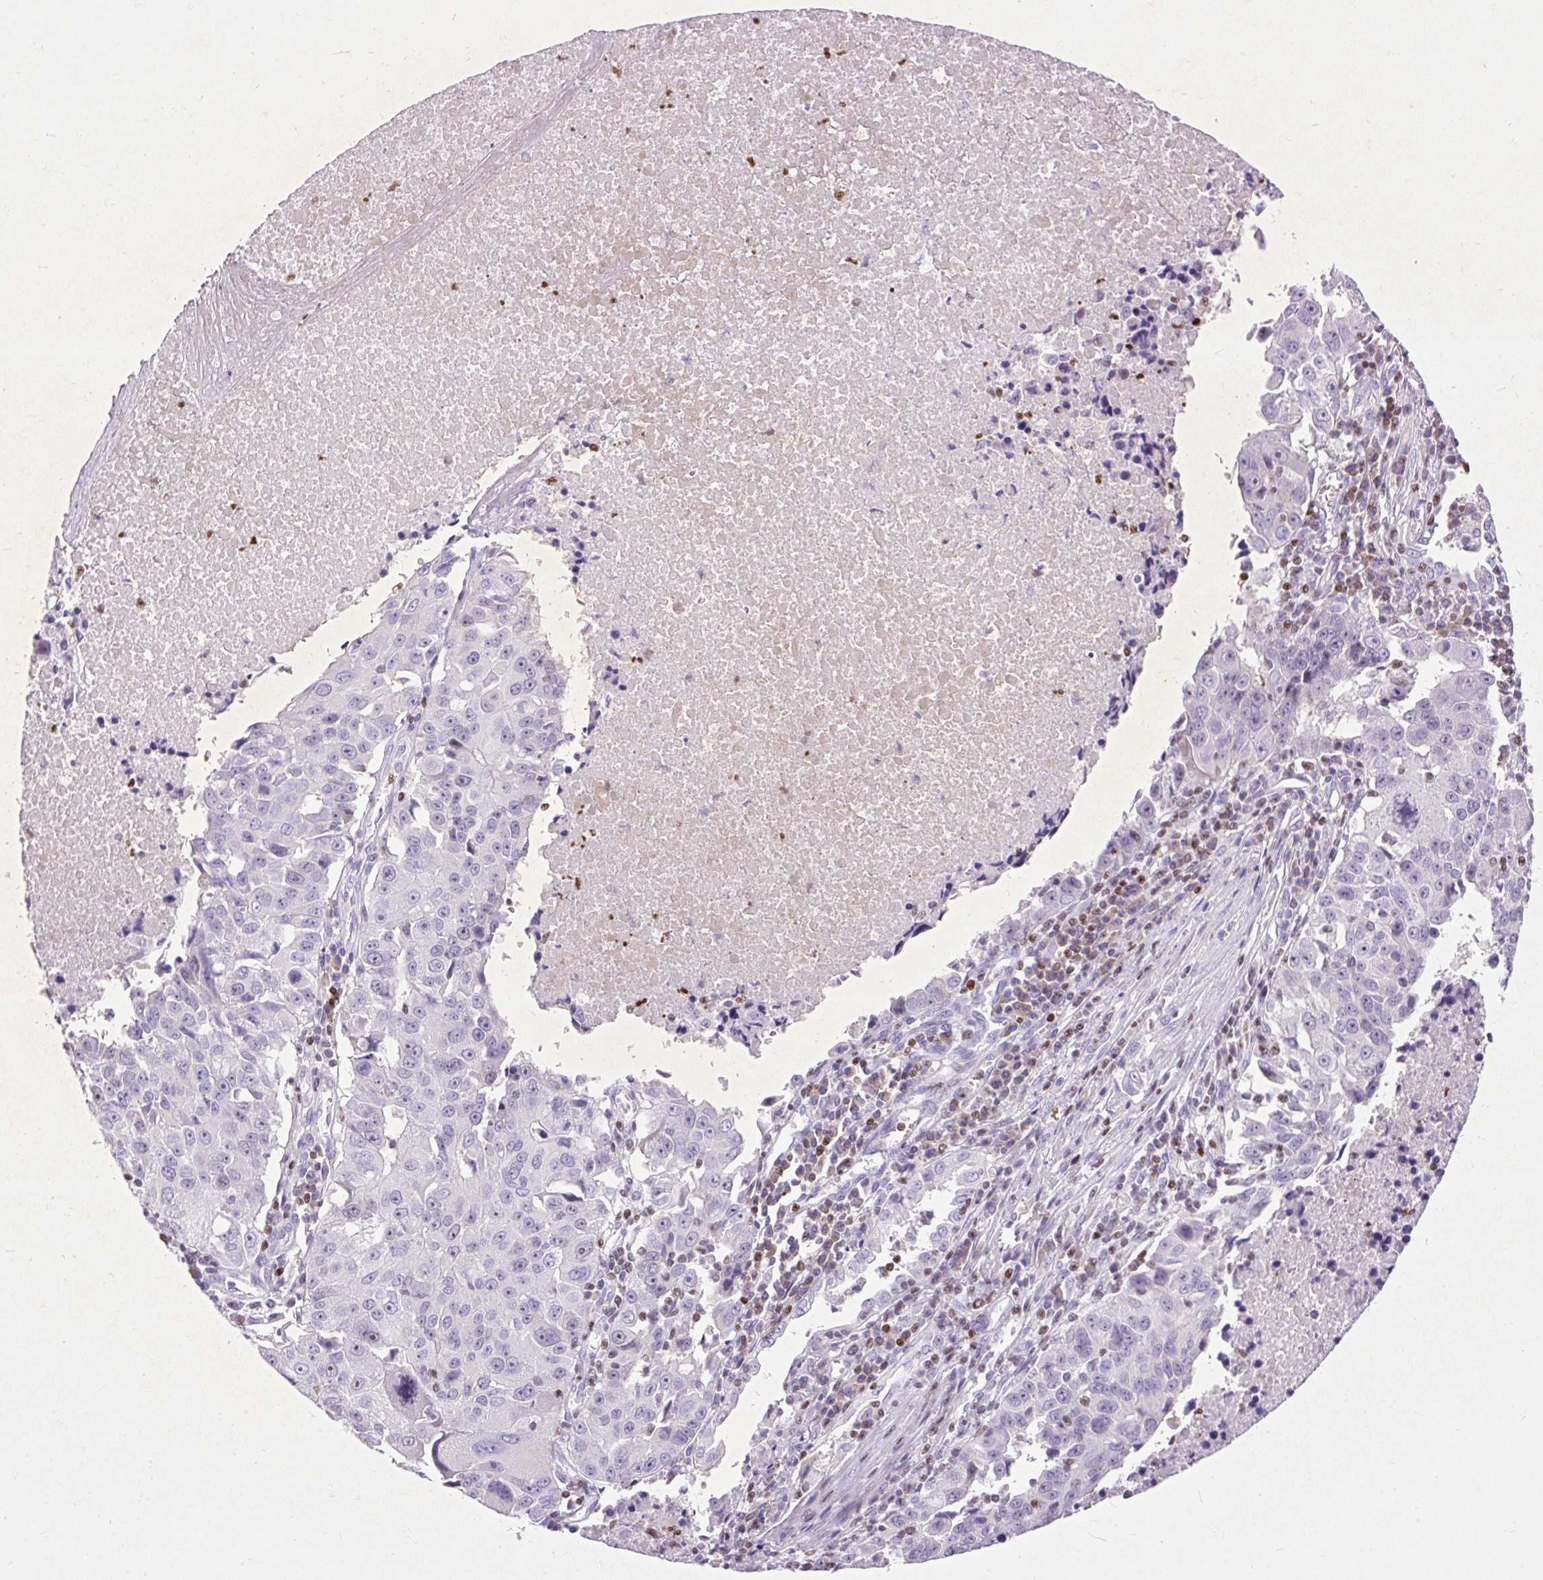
{"staining": {"intensity": "negative", "quantity": "none", "location": "none"}, "tissue": "lung cancer", "cell_type": "Tumor cells", "image_type": "cancer", "snomed": [{"axis": "morphology", "description": "Squamous cell carcinoma, NOS"}, {"axis": "topography", "description": "Lung"}], "caption": "Tumor cells show no significant expression in lung cancer.", "gene": "SPC24", "patient": {"sex": "female", "age": 66}}